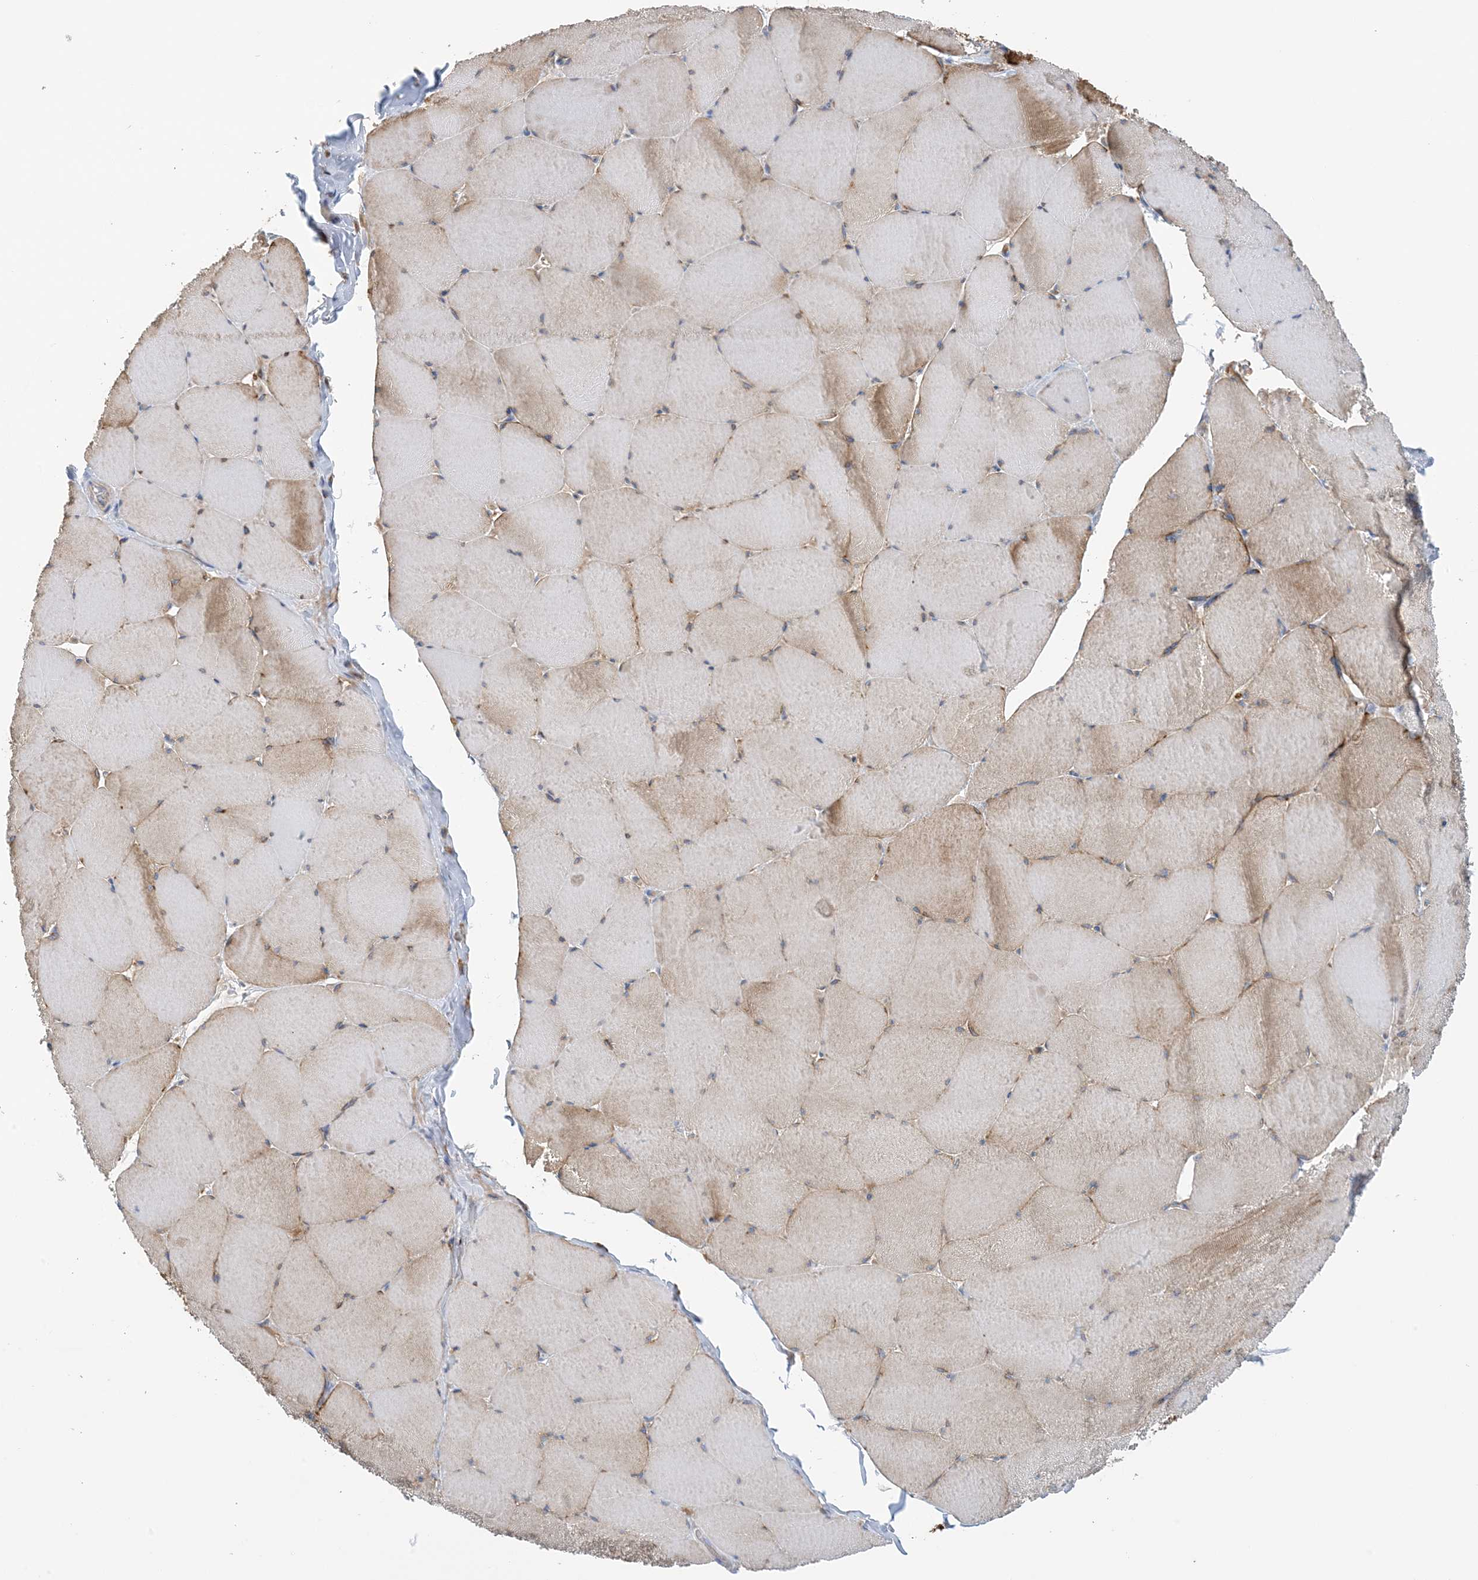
{"staining": {"intensity": "moderate", "quantity": ">75%", "location": "cytoplasmic/membranous"}, "tissue": "skeletal muscle", "cell_type": "Myocytes", "image_type": "normal", "snomed": [{"axis": "morphology", "description": "Normal tissue, NOS"}, {"axis": "topography", "description": "Skeletal muscle"}, {"axis": "topography", "description": "Head-Neck"}], "caption": "Protein staining by immunohistochemistry (IHC) displays moderate cytoplasmic/membranous positivity in about >75% of myocytes in normal skeletal muscle.", "gene": "CALHM5", "patient": {"sex": "male", "age": 66}}